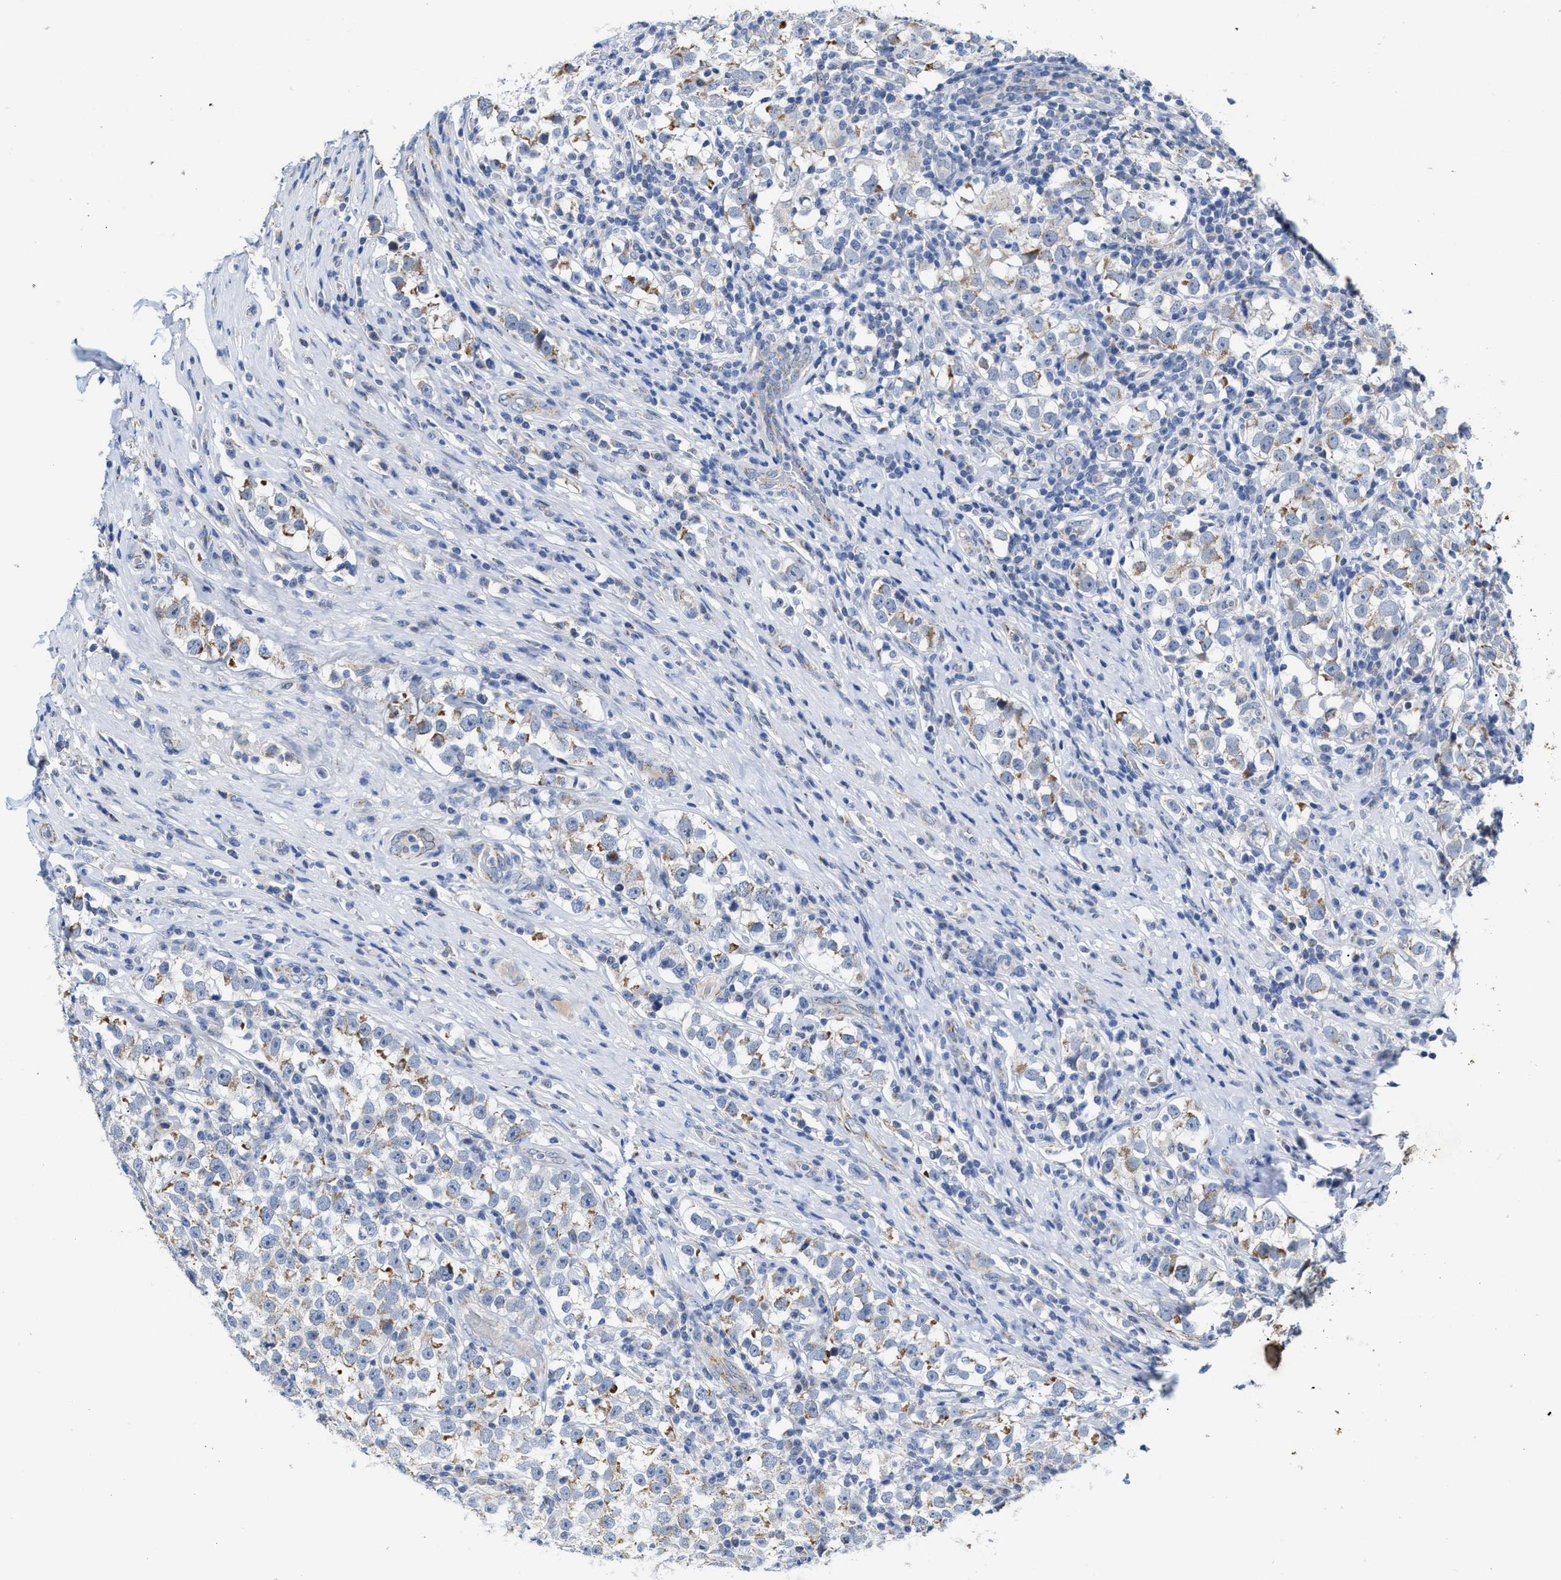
{"staining": {"intensity": "negative", "quantity": "none", "location": "none"}, "tissue": "testis cancer", "cell_type": "Tumor cells", "image_type": "cancer", "snomed": [{"axis": "morphology", "description": "Normal tissue, NOS"}, {"axis": "morphology", "description": "Seminoma, NOS"}, {"axis": "topography", "description": "Testis"}], "caption": "This is a photomicrograph of immunohistochemistry (IHC) staining of testis cancer (seminoma), which shows no positivity in tumor cells.", "gene": "JAG1", "patient": {"sex": "male", "age": 43}}